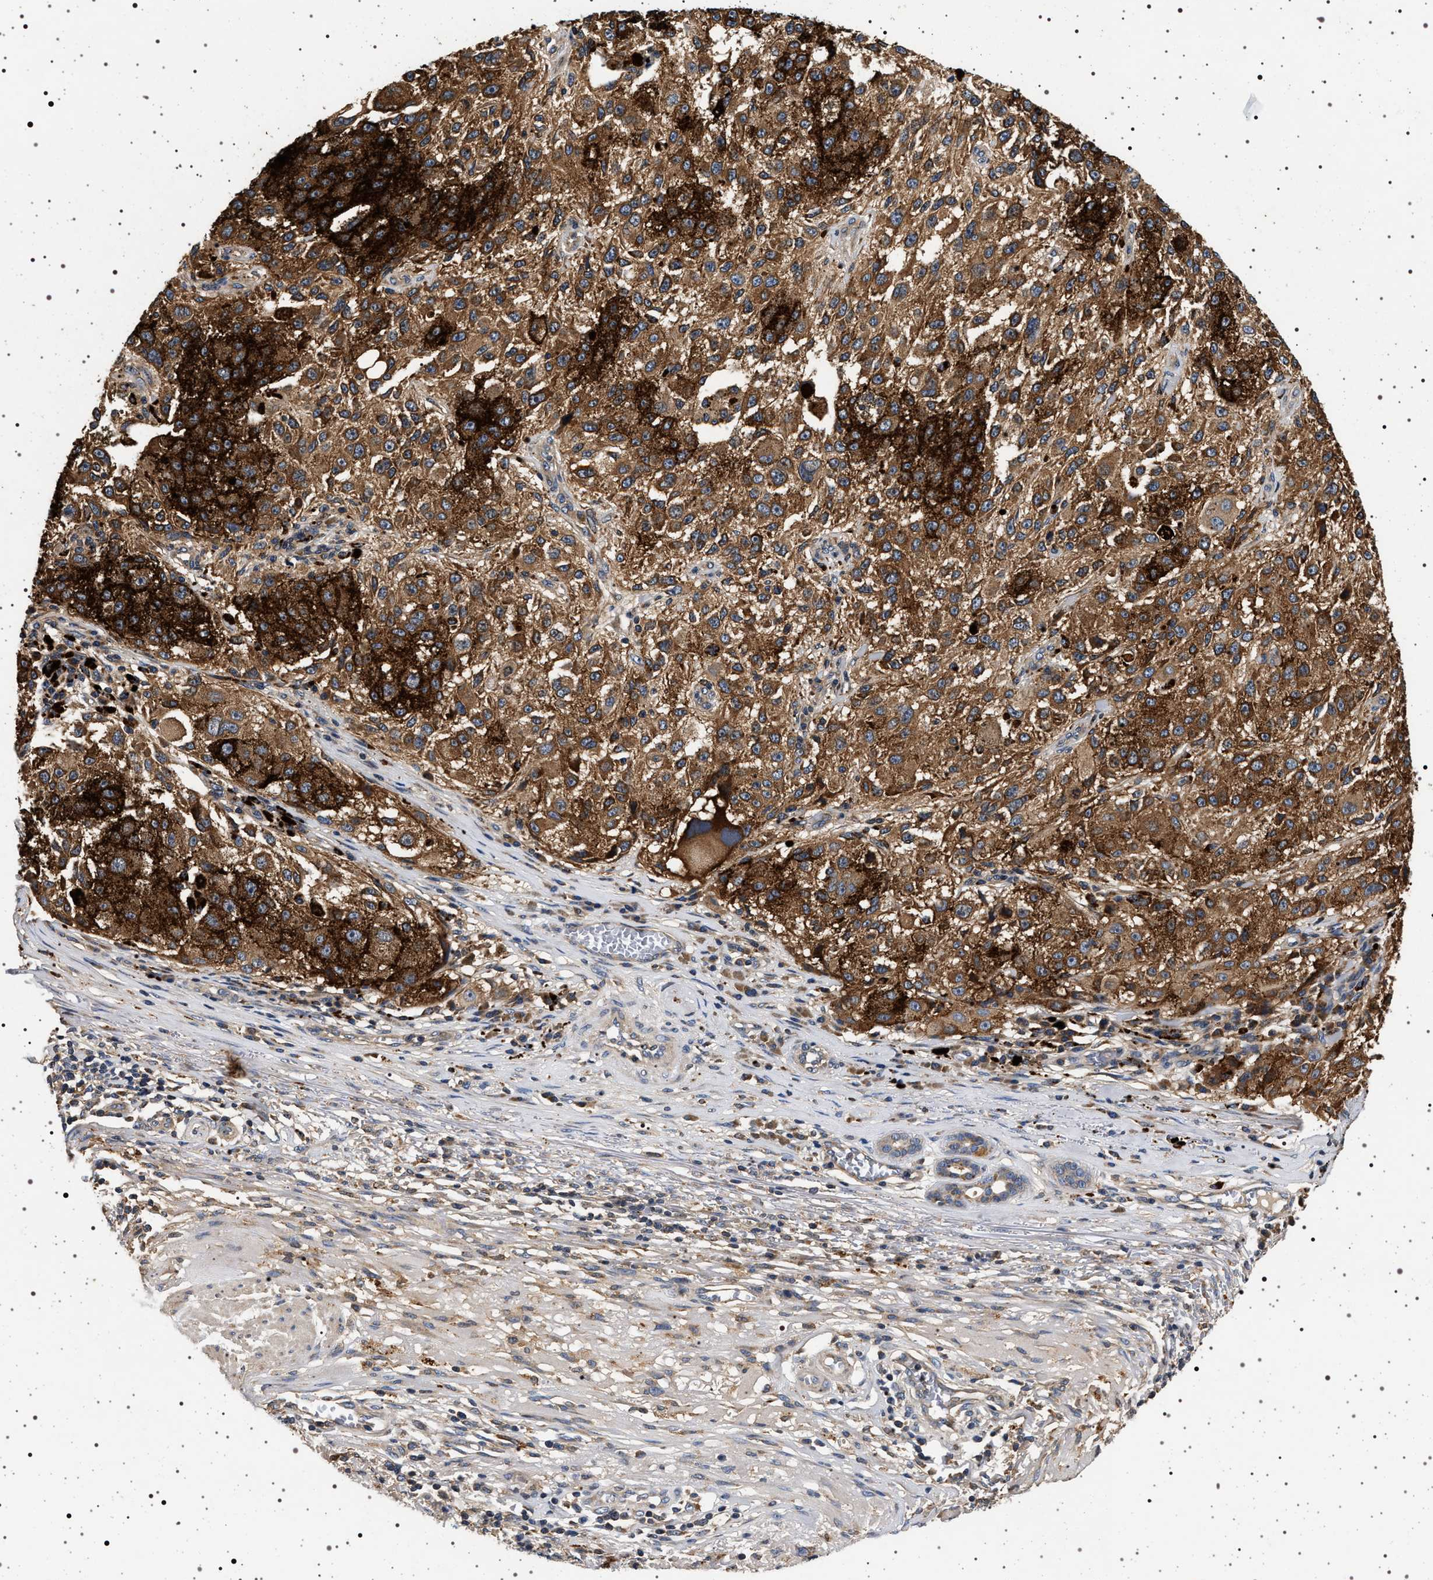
{"staining": {"intensity": "moderate", "quantity": ">75%", "location": "cytoplasmic/membranous"}, "tissue": "melanoma", "cell_type": "Tumor cells", "image_type": "cancer", "snomed": [{"axis": "morphology", "description": "Necrosis, NOS"}, {"axis": "morphology", "description": "Malignant melanoma, NOS"}, {"axis": "topography", "description": "Skin"}], "caption": "IHC image of neoplastic tissue: malignant melanoma stained using immunohistochemistry demonstrates medium levels of moderate protein expression localized specifically in the cytoplasmic/membranous of tumor cells, appearing as a cytoplasmic/membranous brown color.", "gene": "DCBLD2", "patient": {"sex": "female", "age": 87}}